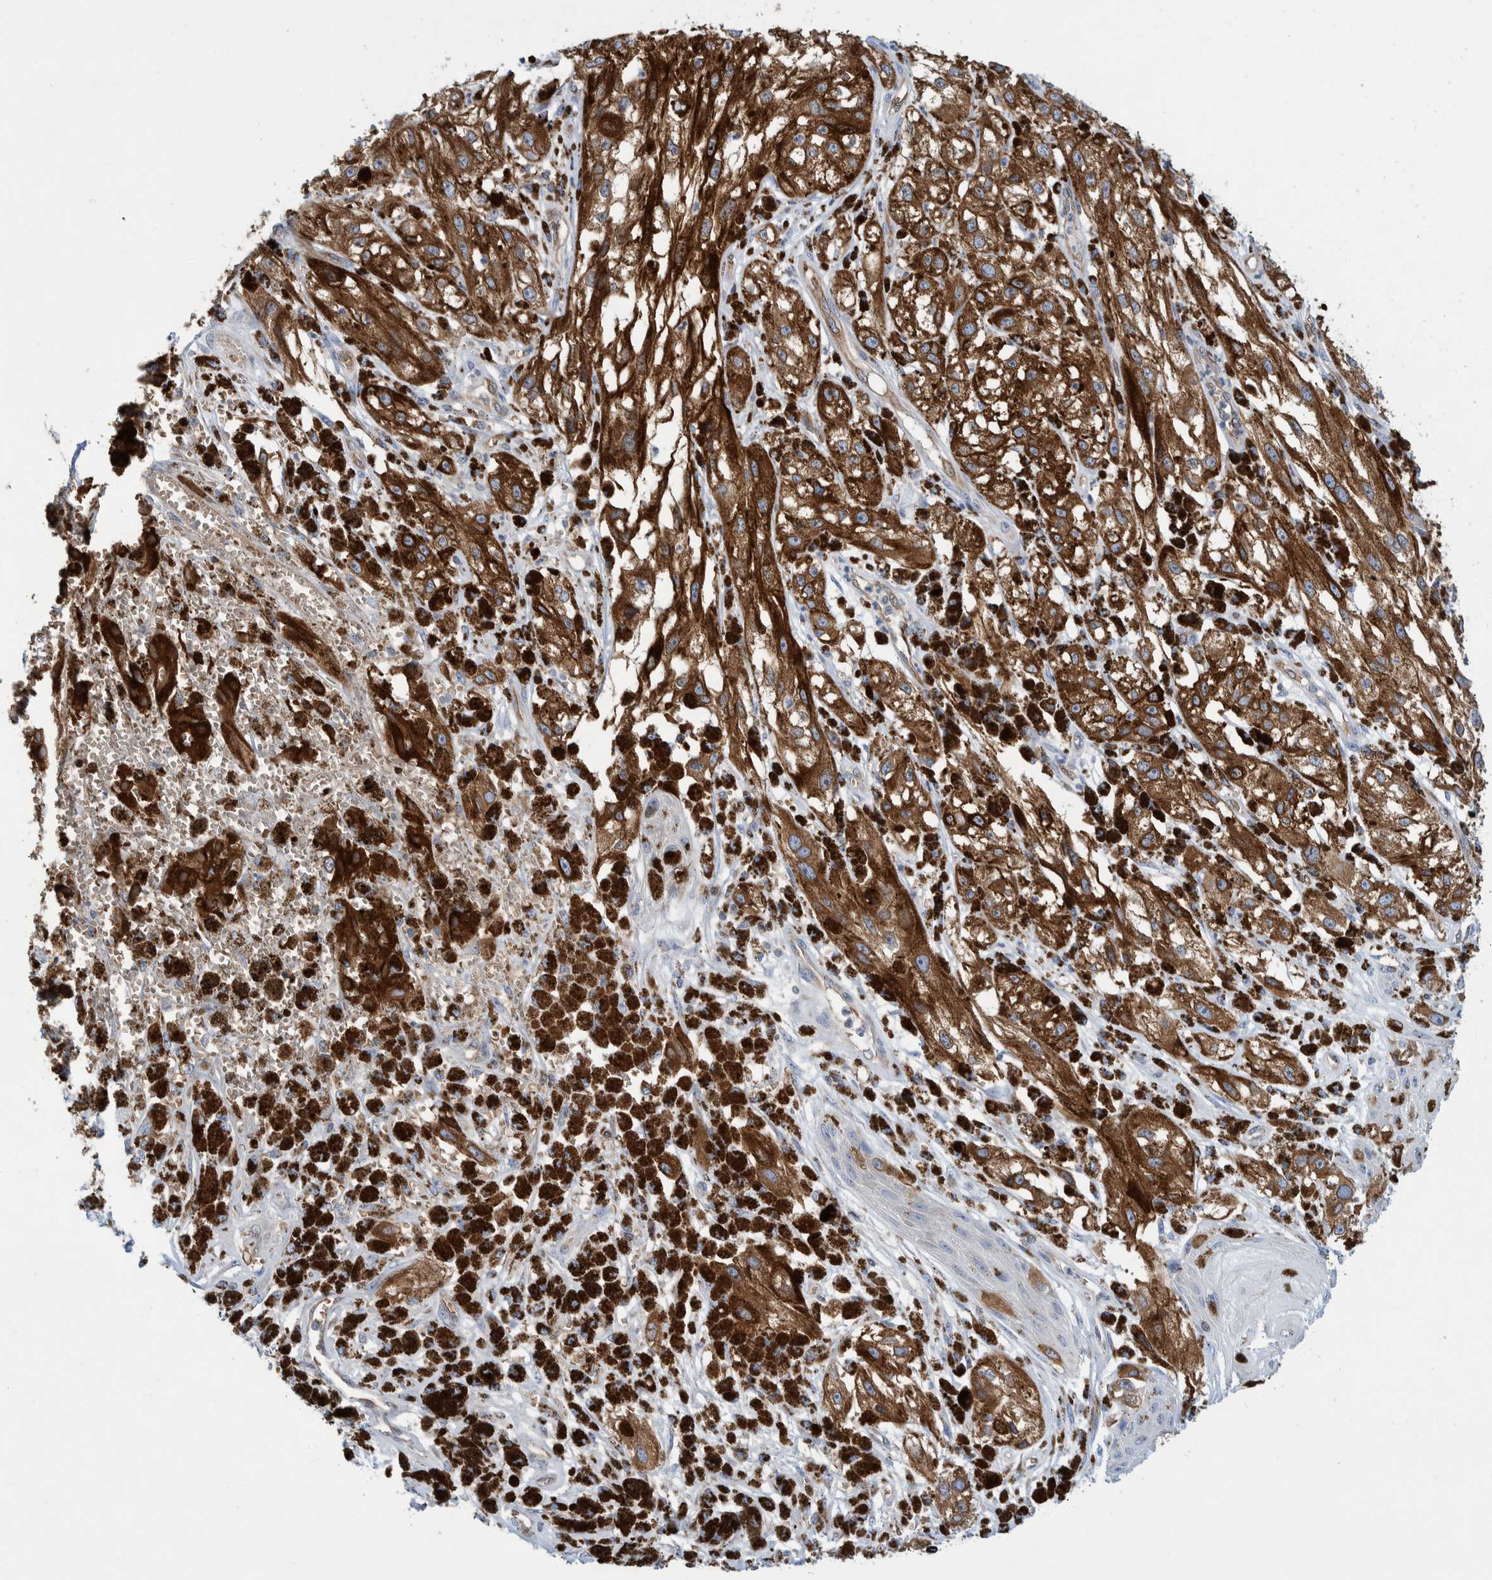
{"staining": {"intensity": "strong", "quantity": ">75%", "location": "cytoplasmic/membranous"}, "tissue": "melanoma", "cell_type": "Tumor cells", "image_type": "cancer", "snomed": [{"axis": "morphology", "description": "Malignant melanoma, NOS"}, {"axis": "topography", "description": "Skin"}], "caption": "Melanoma stained with immunohistochemistry (IHC) demonstrates strong cytoplasmic/membranous staining in approximately >75% of tumor cells. The protein is shown in brown color, while the nuclei are stained blue.", "gene": "THEM6", "patient": {"sex": "male", "age": 88}}